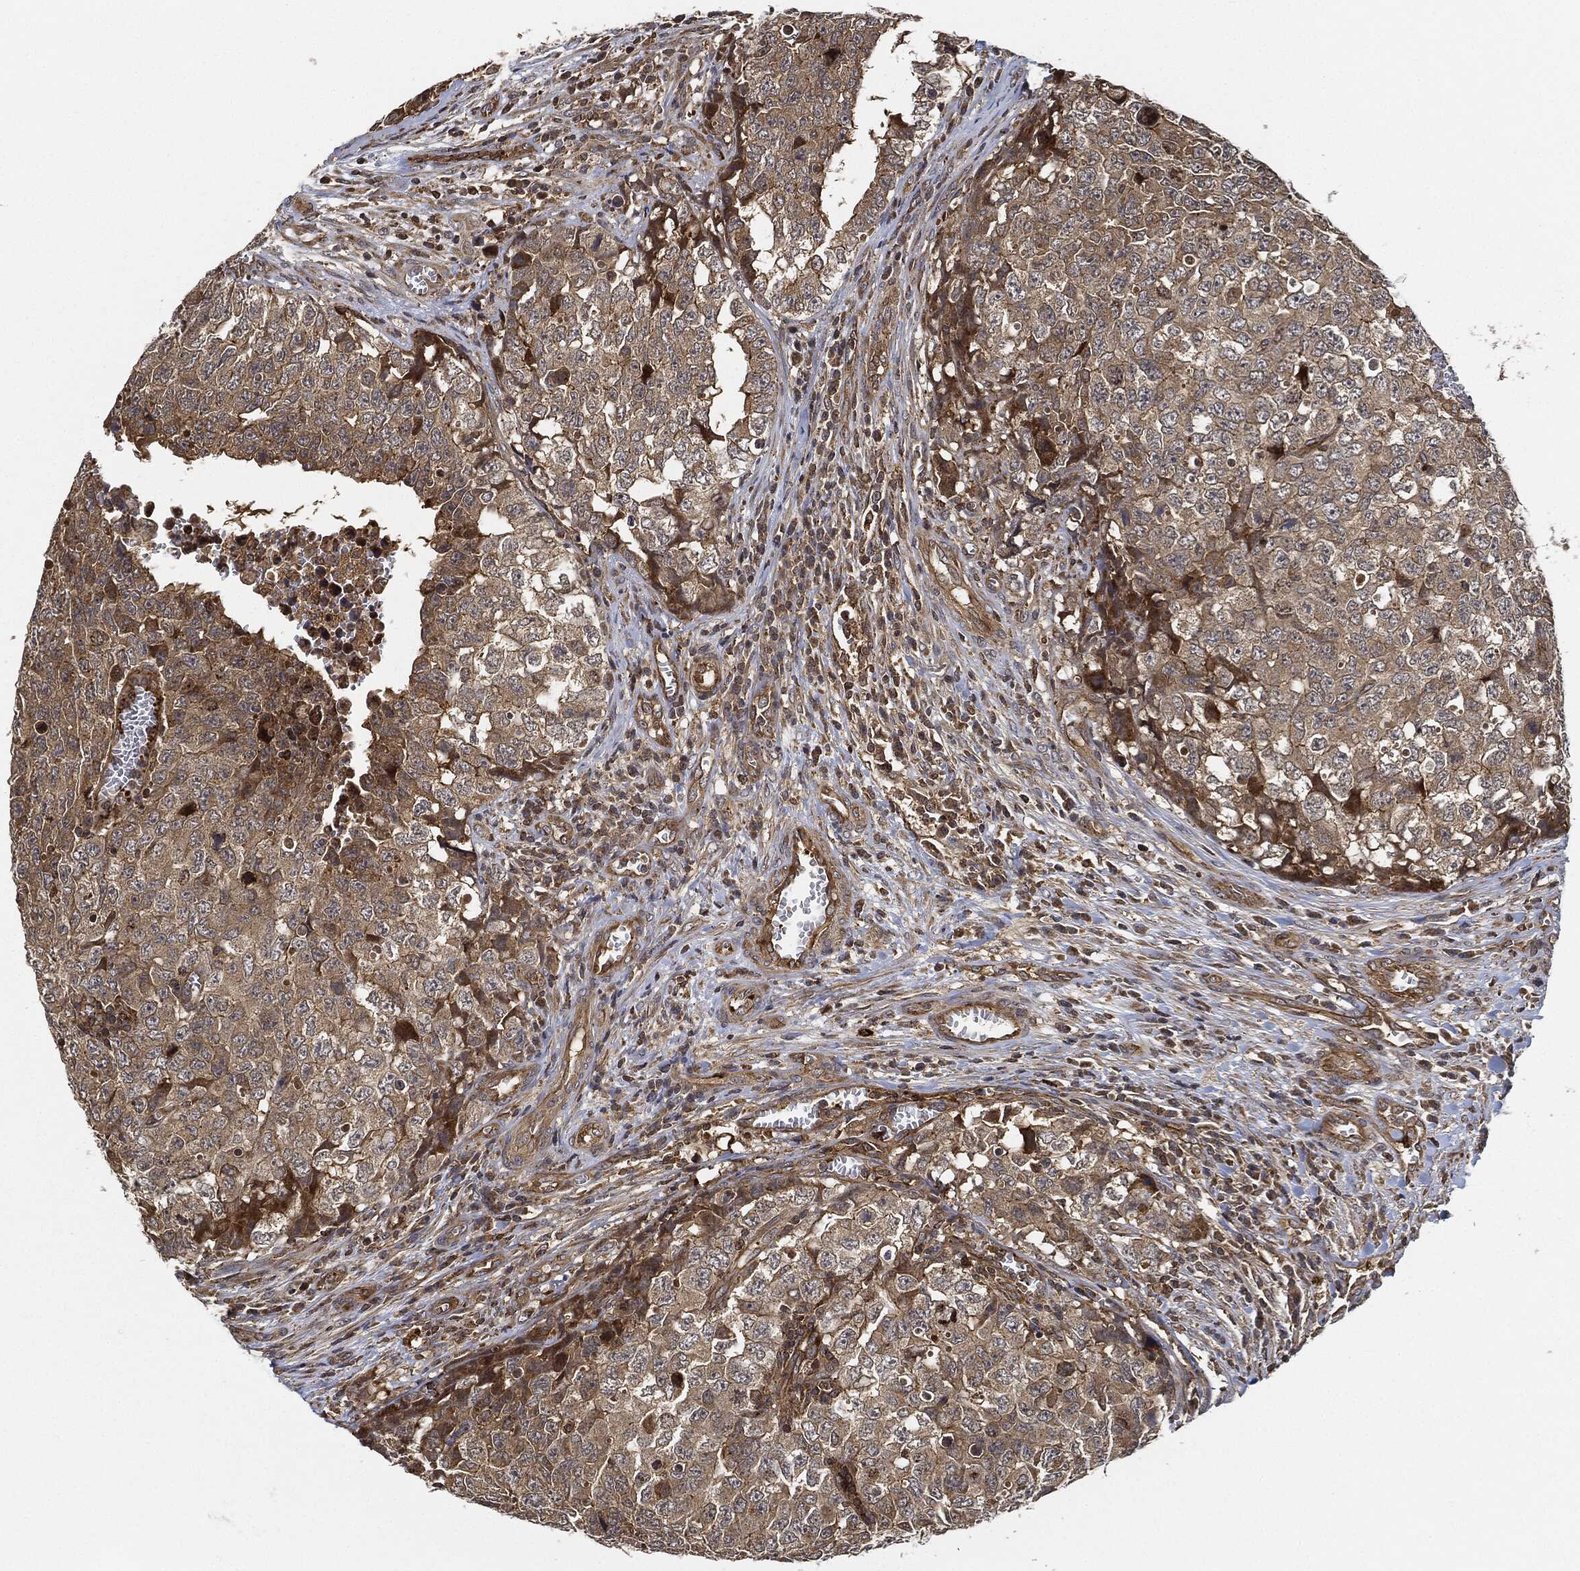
{"staining": {"intensity": "strong", "quantity": "<25%", "location": "cytoplasmic/membranous"}, "tissue": "testis cancer", "cell_type": "Tumor cells", "image_type": "cancer", "snomed": [{"axis": "morphology", "description": "Carcinoma, Embryonal, NOS"}, {"axis": "topography", "description": "Testis"}], "caption": "Immunohistochemical staining of testis cancer reveals strong cytoplasmic/membranous protein expression in approximately <25% of tumor cells.", "gene": "MAP3K3", "patient": {"sex": "male", "age": 23}}